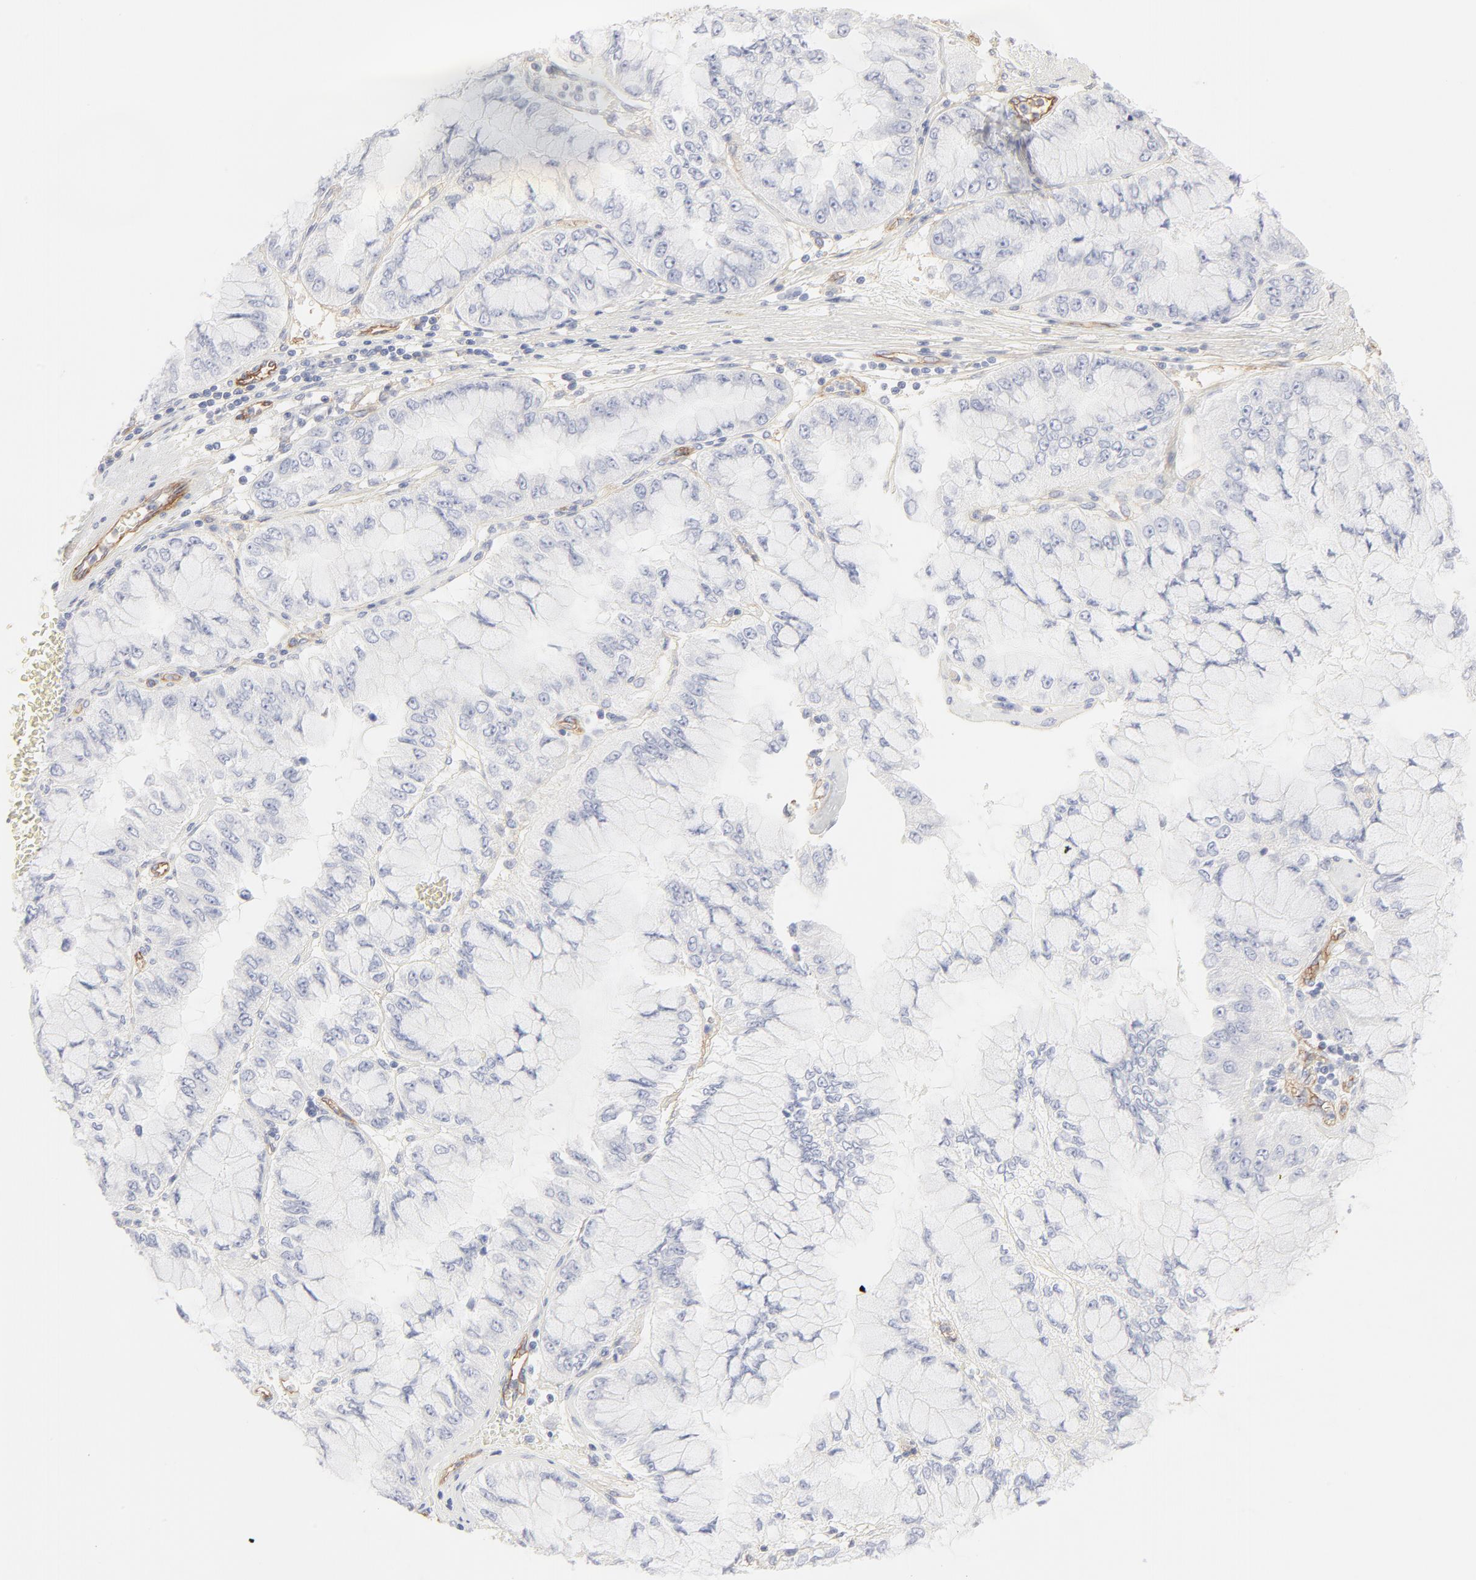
{"staining": {"intensity": "negative", "quantity": "none", "location": "none"}, "tissue": "liver cancer", "cell_type": "Tumor cells", "image_type": "cancer", "snomed": [{"axis": "morphology", "description": "Cholangiocarcinoma"}, {"axis": "topography", "description": "Liver"}], "caption": "Tumor cells are negative for brown protein staining in cholangiocarcinoma (liver). Nuclei are stained in blue.", "gene": "ITGA5", "patient": {"sex": "female", "age": 79}}